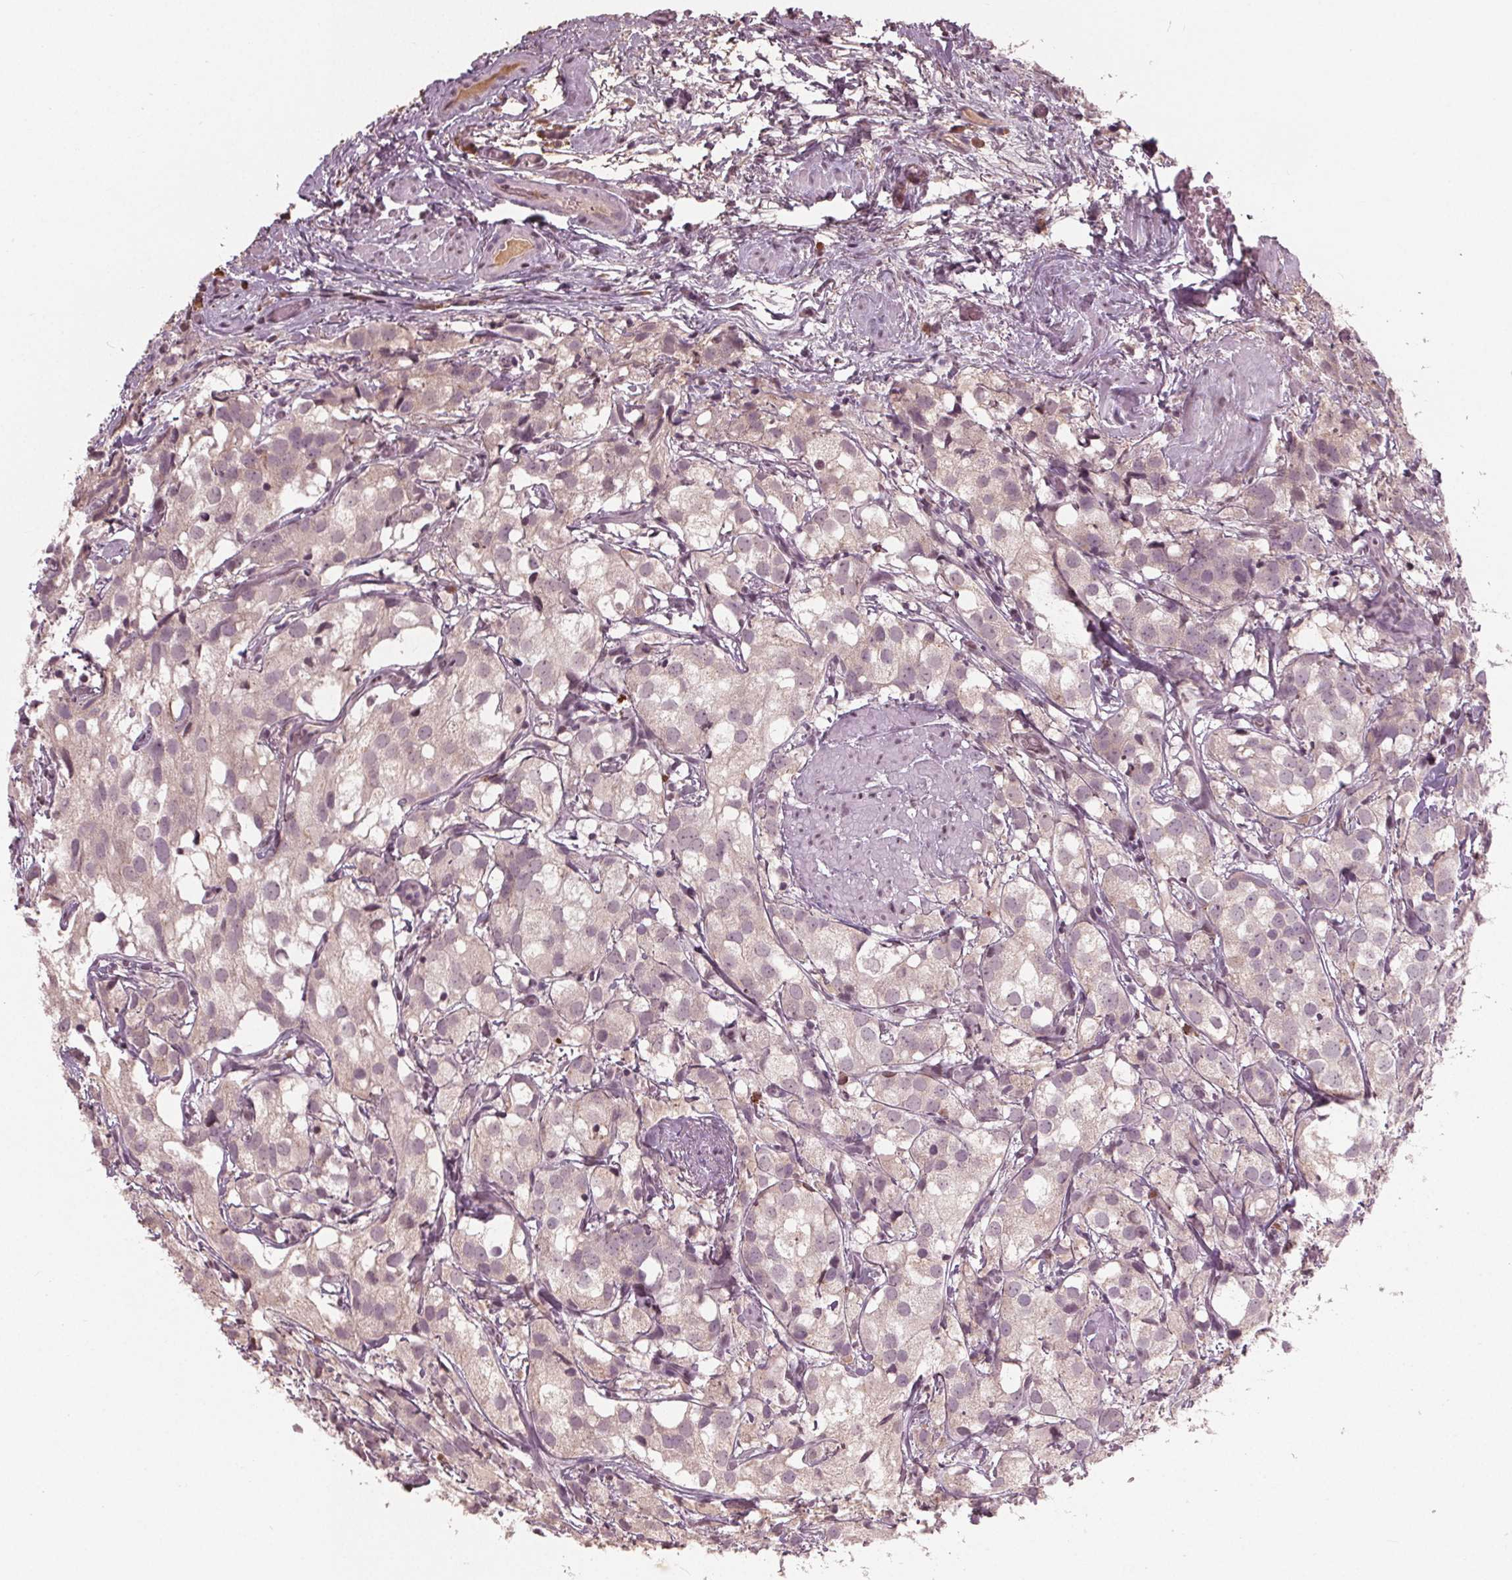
{"staining": {"intensity": "negative", "quantity": "none", "location": "none"}, "tissue": "prostate cancer", "cell_type": "Tumor cells", "image_type": "cancer", "snomed": [{"axis": "morphology", "description": "Adenocarcinoma, High grade"}, {"axis": "topography", "description": "Prostate"}], "caption": "Human prostate cancer (high-grade adenocarcinoma) stained for a protein using immunohistochemistry displays no expression in tumor cells.", "gene": "CXCL16", "patient": {"sex": "male", "age": 86}}